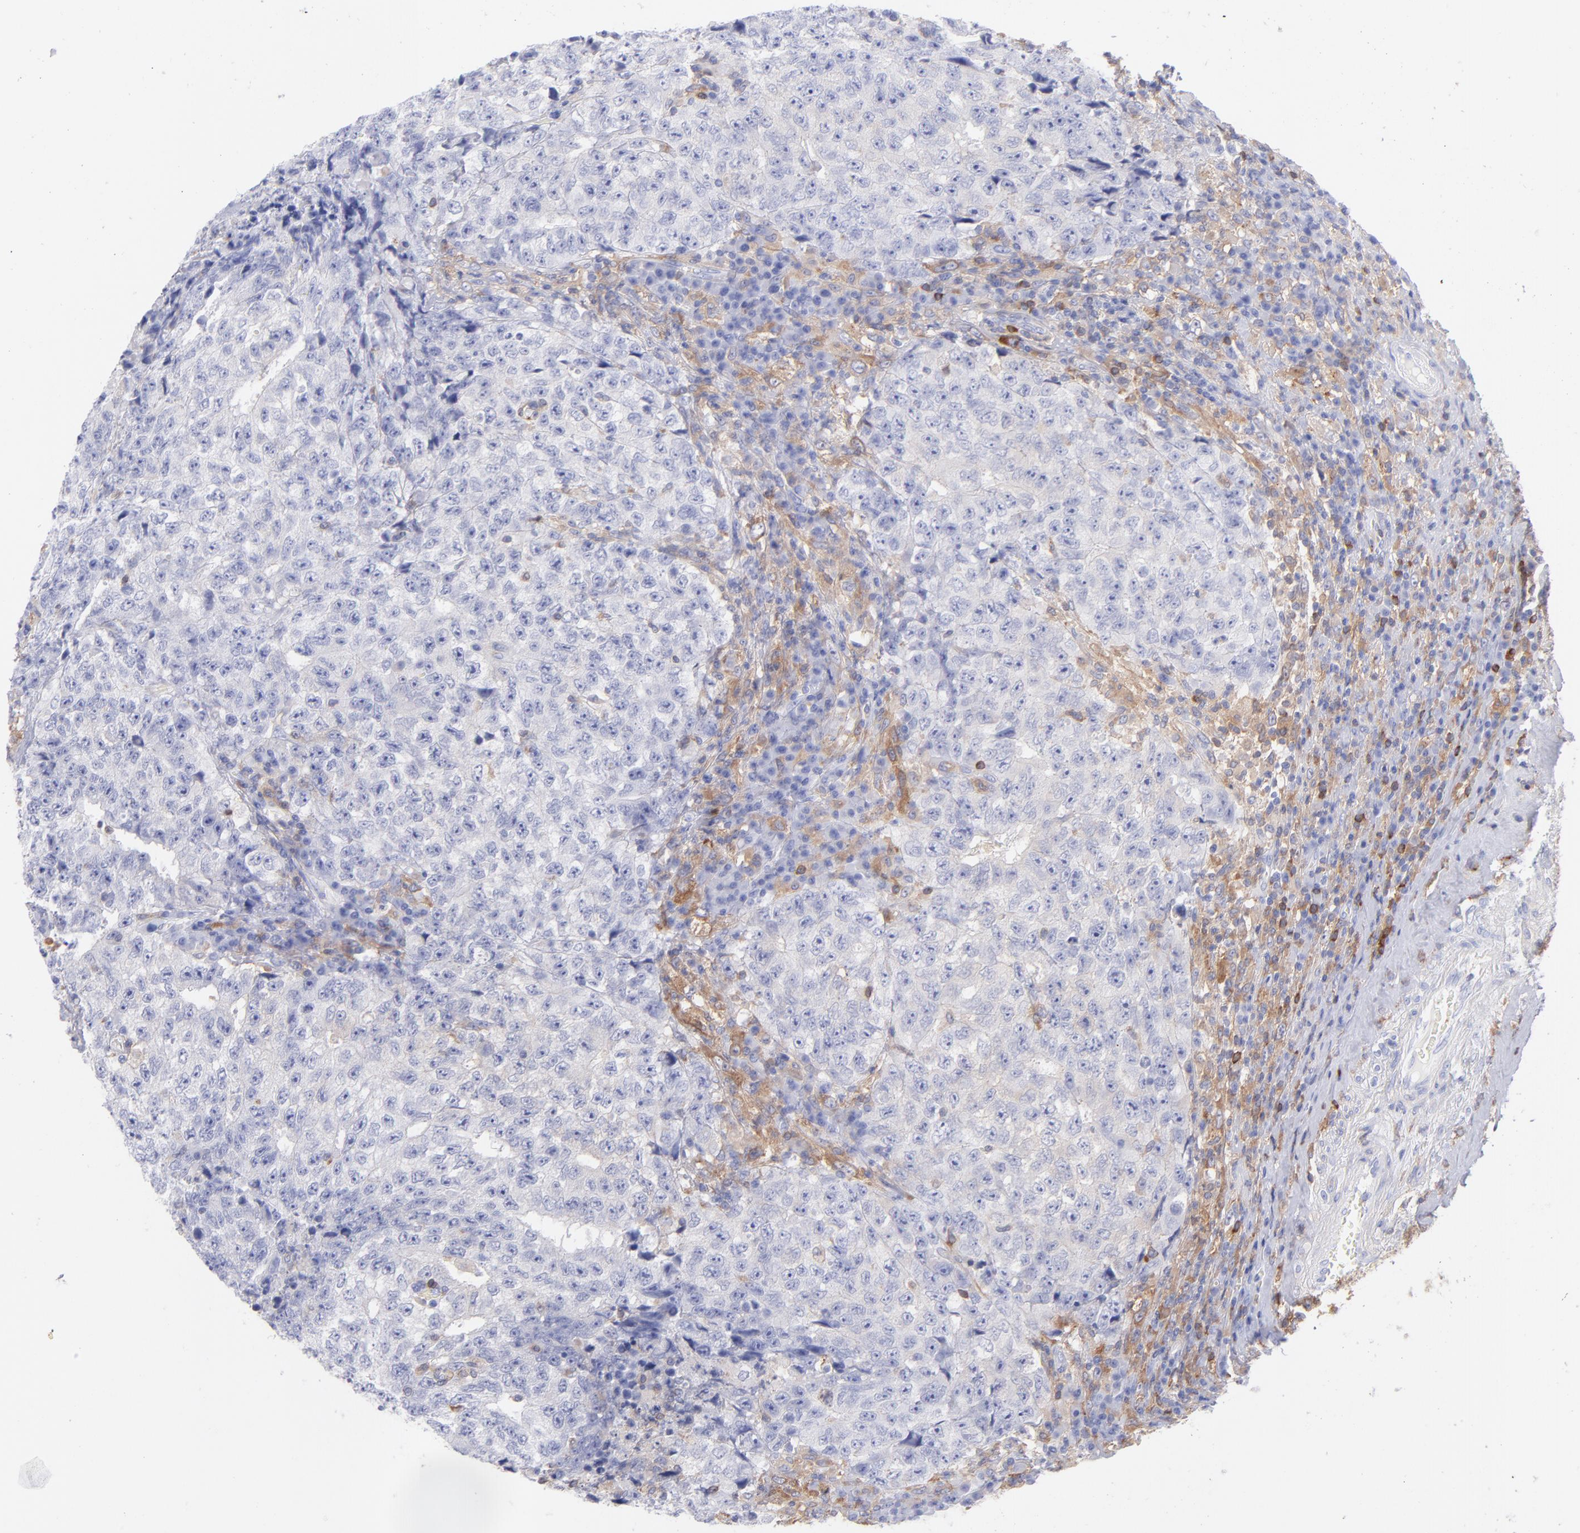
{"staining": {"intensity": "negative", "quantity": "none", "location": "none"}, "tissue": "testis cancer", "cell_type": "Tumor cells", "image_type": "cancer", "snomed": [{"axis": "morphology", "description": "Necrosis, NOS"}, {"axis": "morphology", "description": "Carcinoma, Embryonal, NOS"}, {"axis": "topography", "description": "Testis"}], "caption": "Tumor cells show no significant protein expression in embryonal carcinoma (testis).", "gene": "PRKCA", "patient": {"sex": "male", "age": 19}}